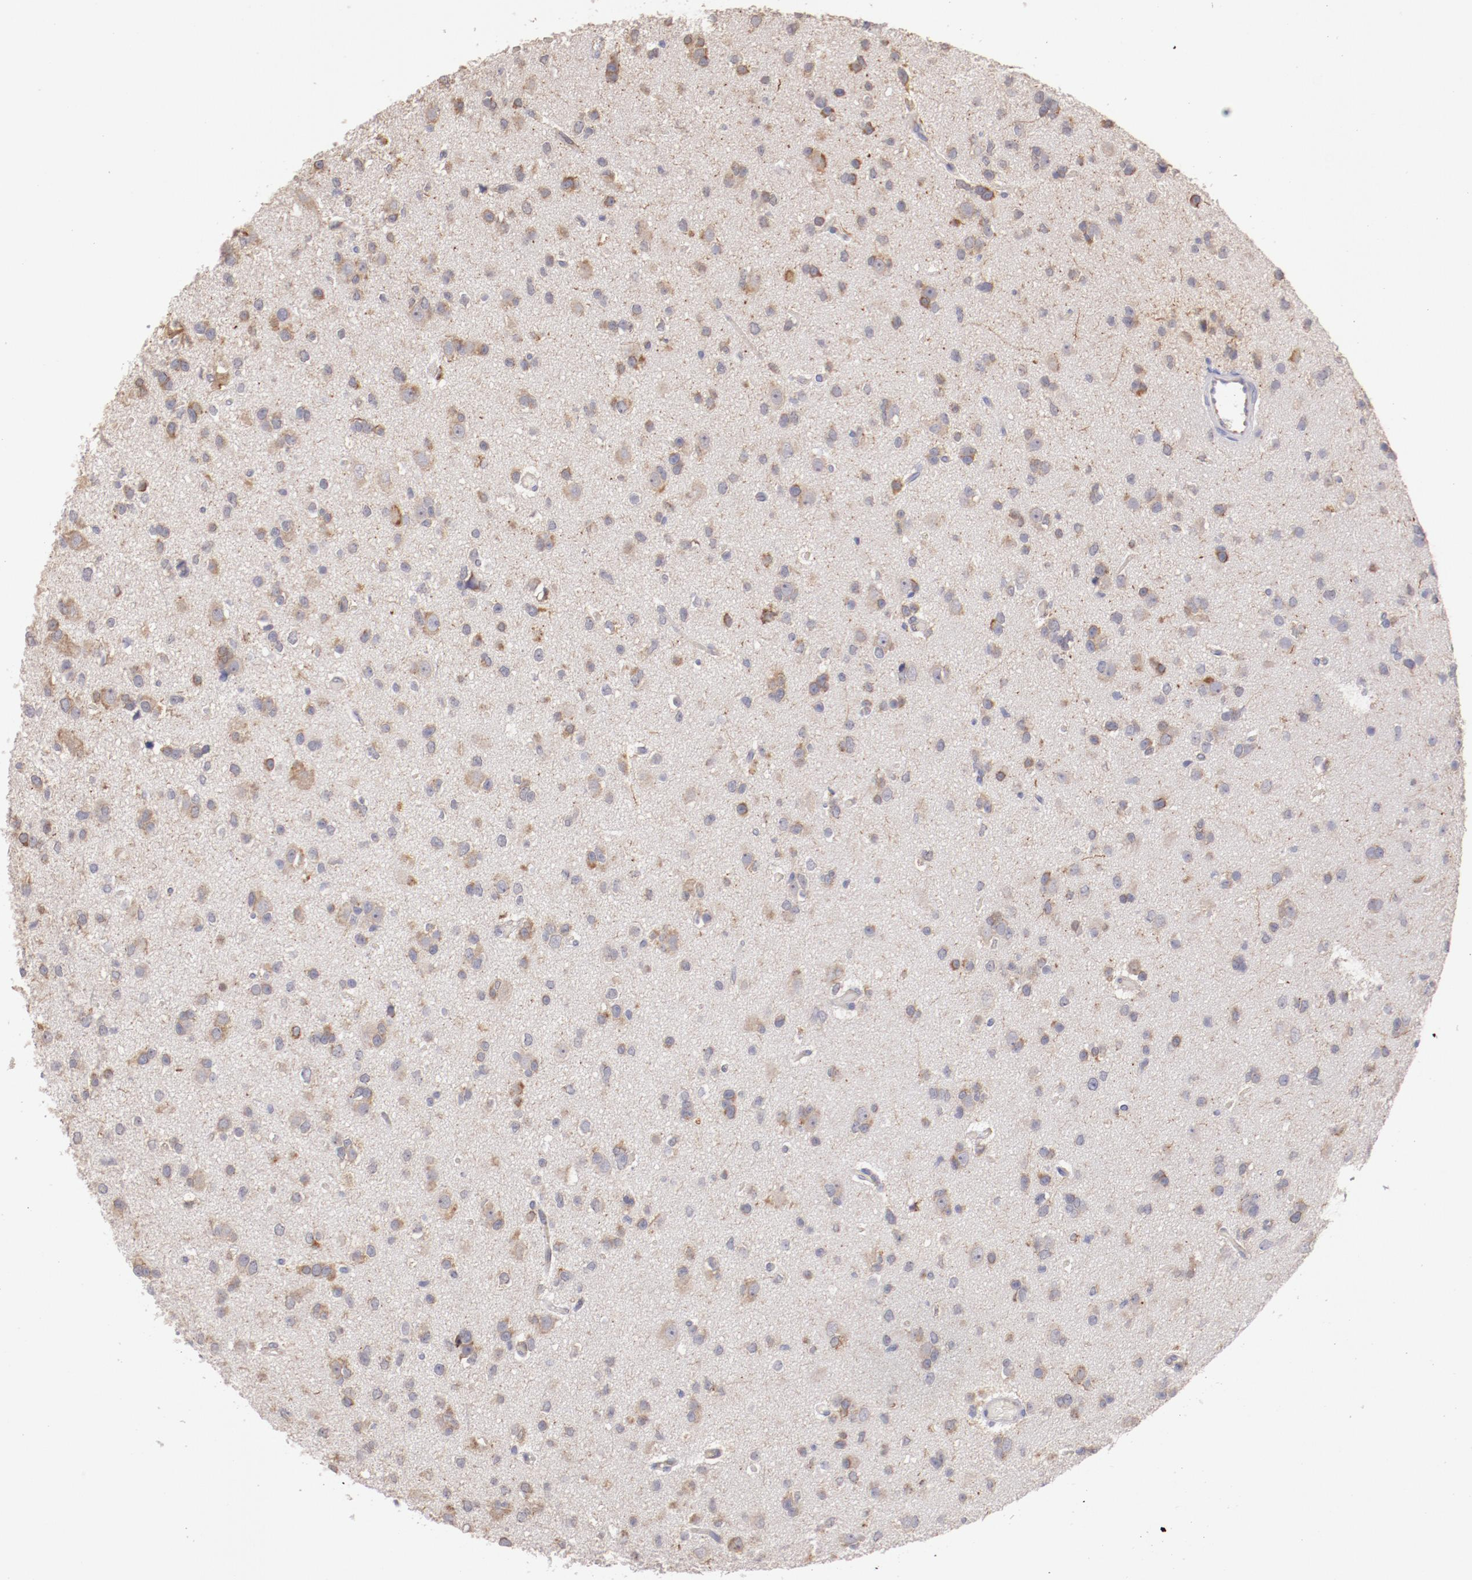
{"staining": {"intensity": "weak", "quantity": "25%-75%", "location": "cytoplasmic/membranous"}, "tissue": "glioma", "cell_type": "Tumor cells", "image_type": "cancer", "snomed": [{"axis": "morphology", "description": "Glioma, malignant, Low grade"}, {"axis": "topography", "description": "Brain"}], "caption": "Protein analysis of glioma tissue shows weak cytoplasmic/membranous expression in about 25%-75% of tumor cells. (IHC, brightfield microscopy, high magnification).", "gene": "ENTPD5", "patient": {"sex": "male", "age": 42}}